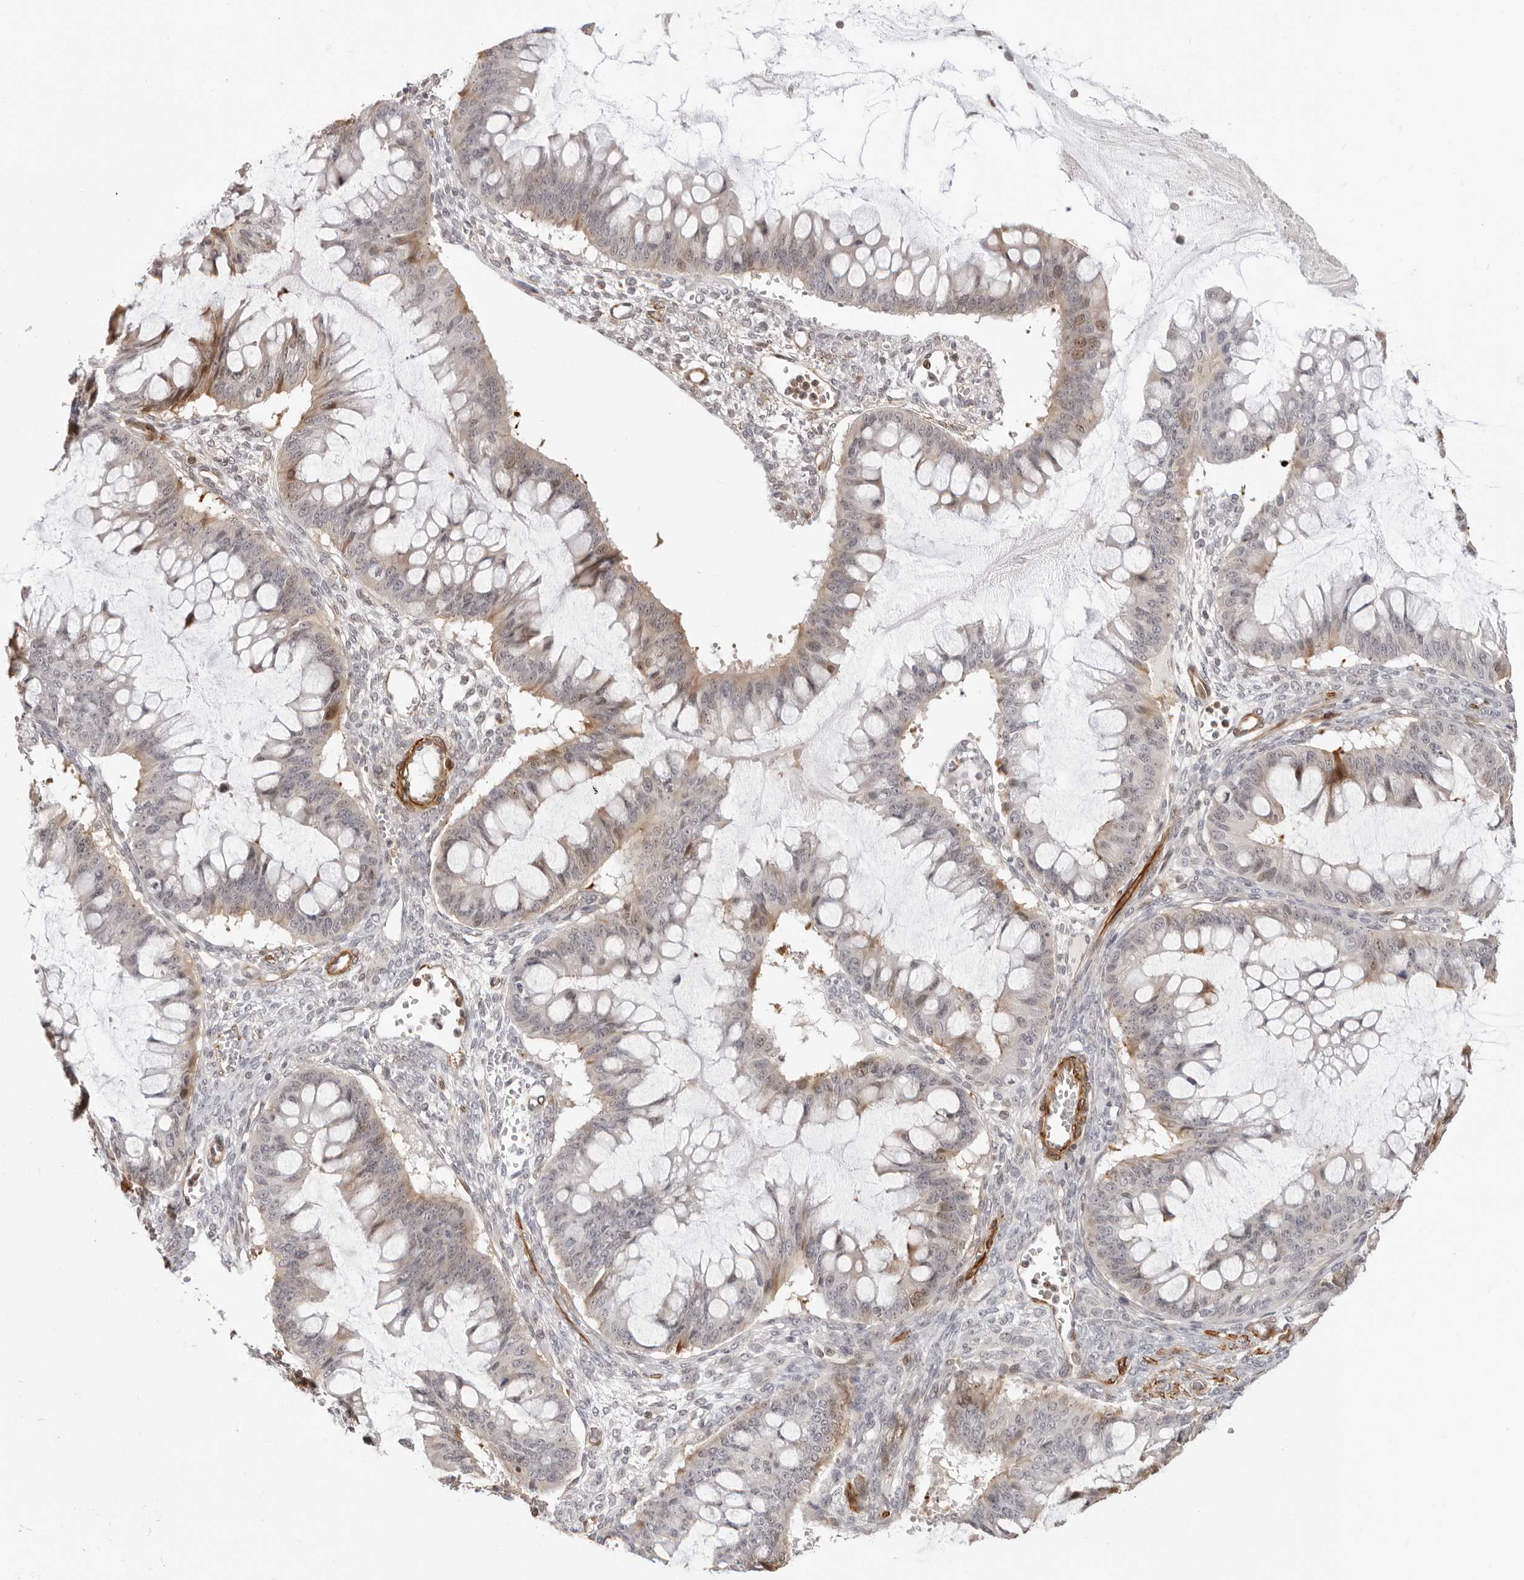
{"staining": {"intensity": "moderate", "quantity": "<25%", "location": "cytoplasmic/membranous,nuclear"}, "tissue": "ovarian cancer", "cell_type": "Tumor cells", "image_type": "cancer", "snomed": [{"axis": "morphology", "description": "Cystadenocarcinoma, mucinous, NOS"}, {"axis": "topography", "description": "Ovary"}], "caption": "Approximately <25% of tumor cells in ovarian cancer (mucinous cystadenocarcinoma) demonstrate moderate cytoplasmic/membranous and nuclear protein positivity as visualized by brown immunohistochemical staining.", "gene": "UNK", "patient": {"sex": "female", "age": 73}}